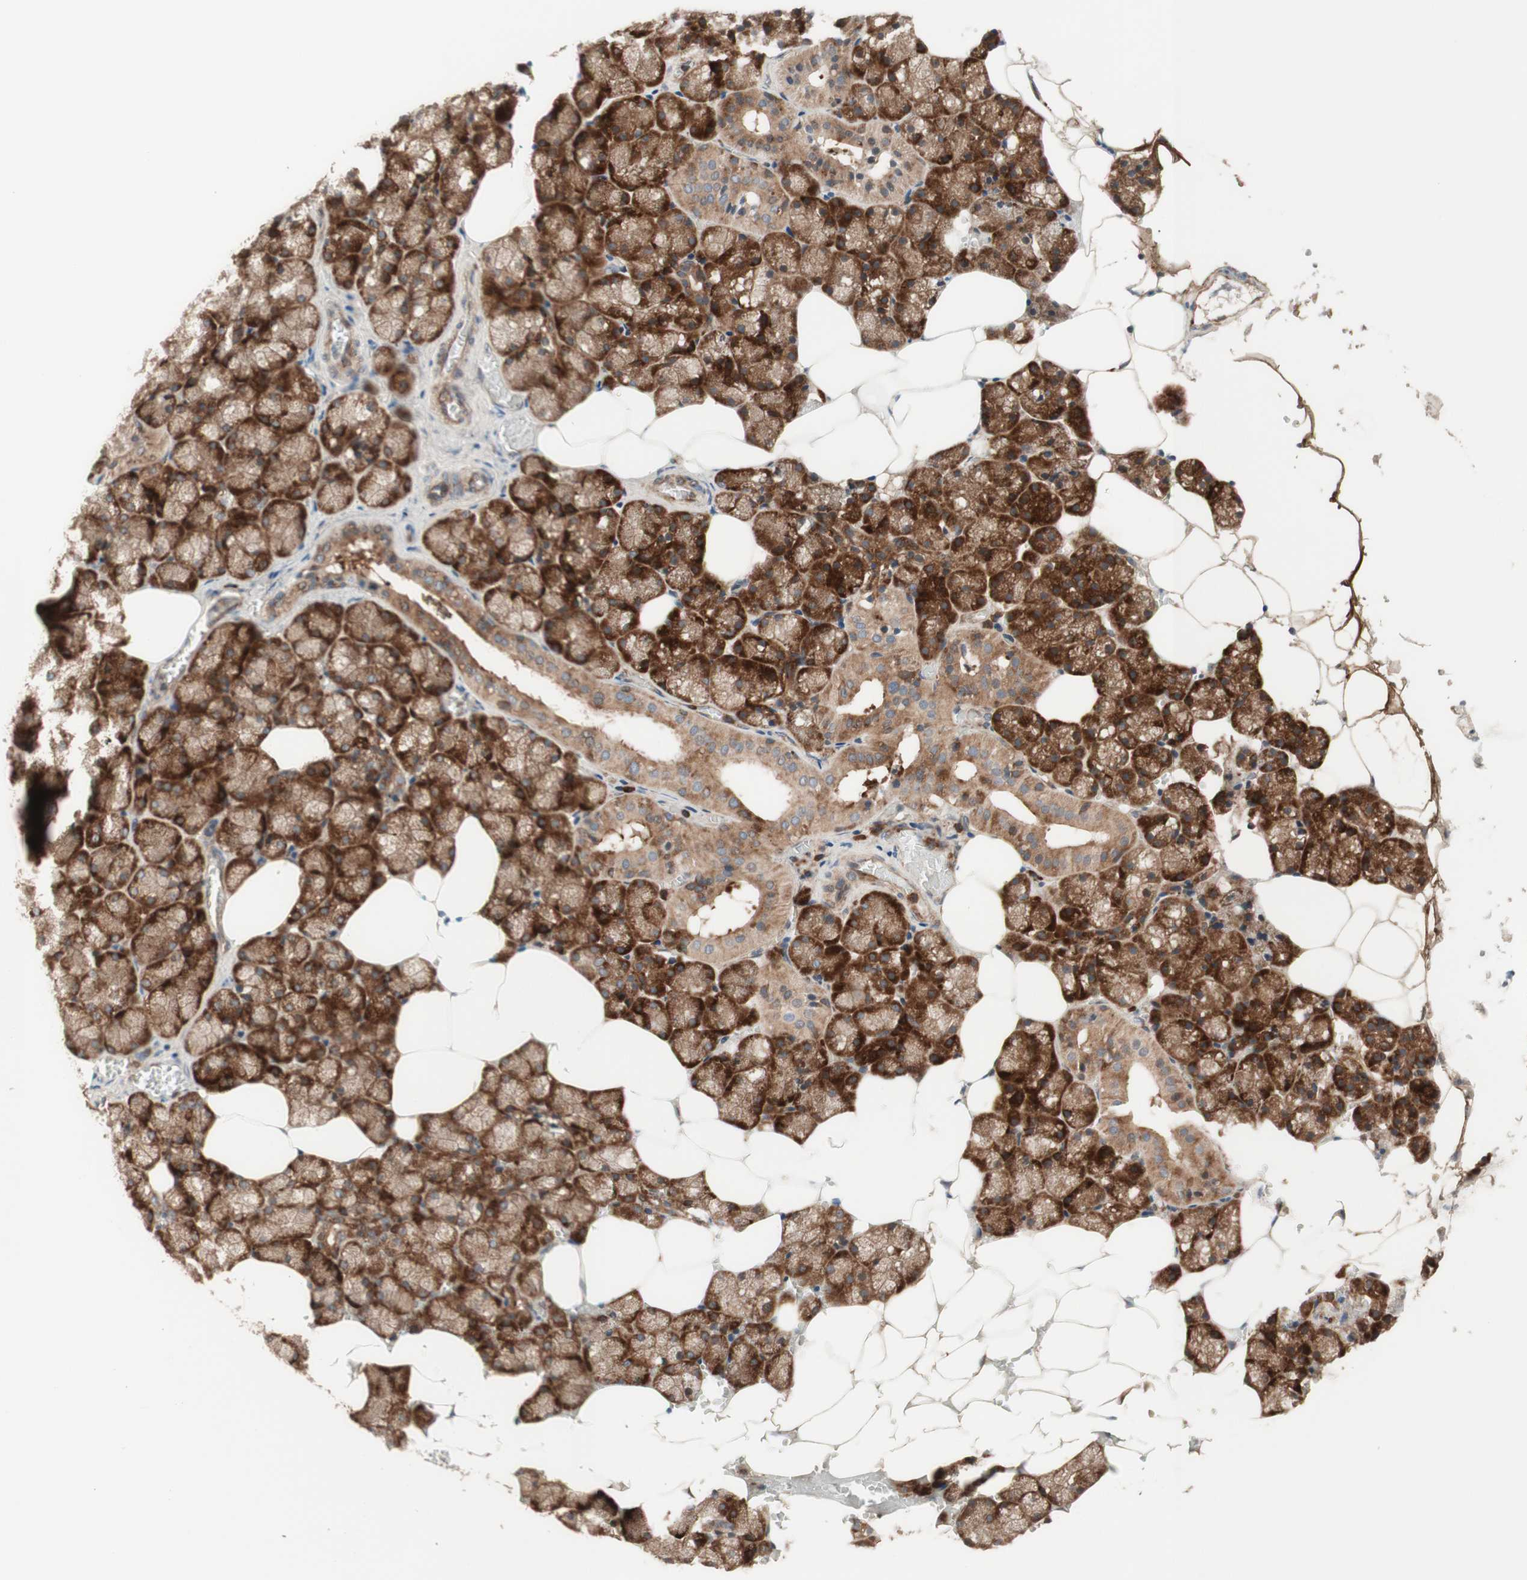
{"staining": {"intensity": "strong", "quantity": ">75%", "location": "cytoplasmic/membranous"}, "tissue": "salivary gland", "cell_type": "Glandular cells", "image_type": "normal", "snomed": [{"axis": "morphology", "description": "Normal tissue, NOS"}, {"axis": "topography", "description": "Salivary gland"}], "caption": "Immunohistochemical staining of normal salivary gland shows >75% levels of strong cytoplasmic/membranous protein positivity in approximately >75% of glandular cells. (IHC, brightfield microscopy, high magnification).", "gene": "CCN4", "patient": {"sex": "male", "age": 62}}